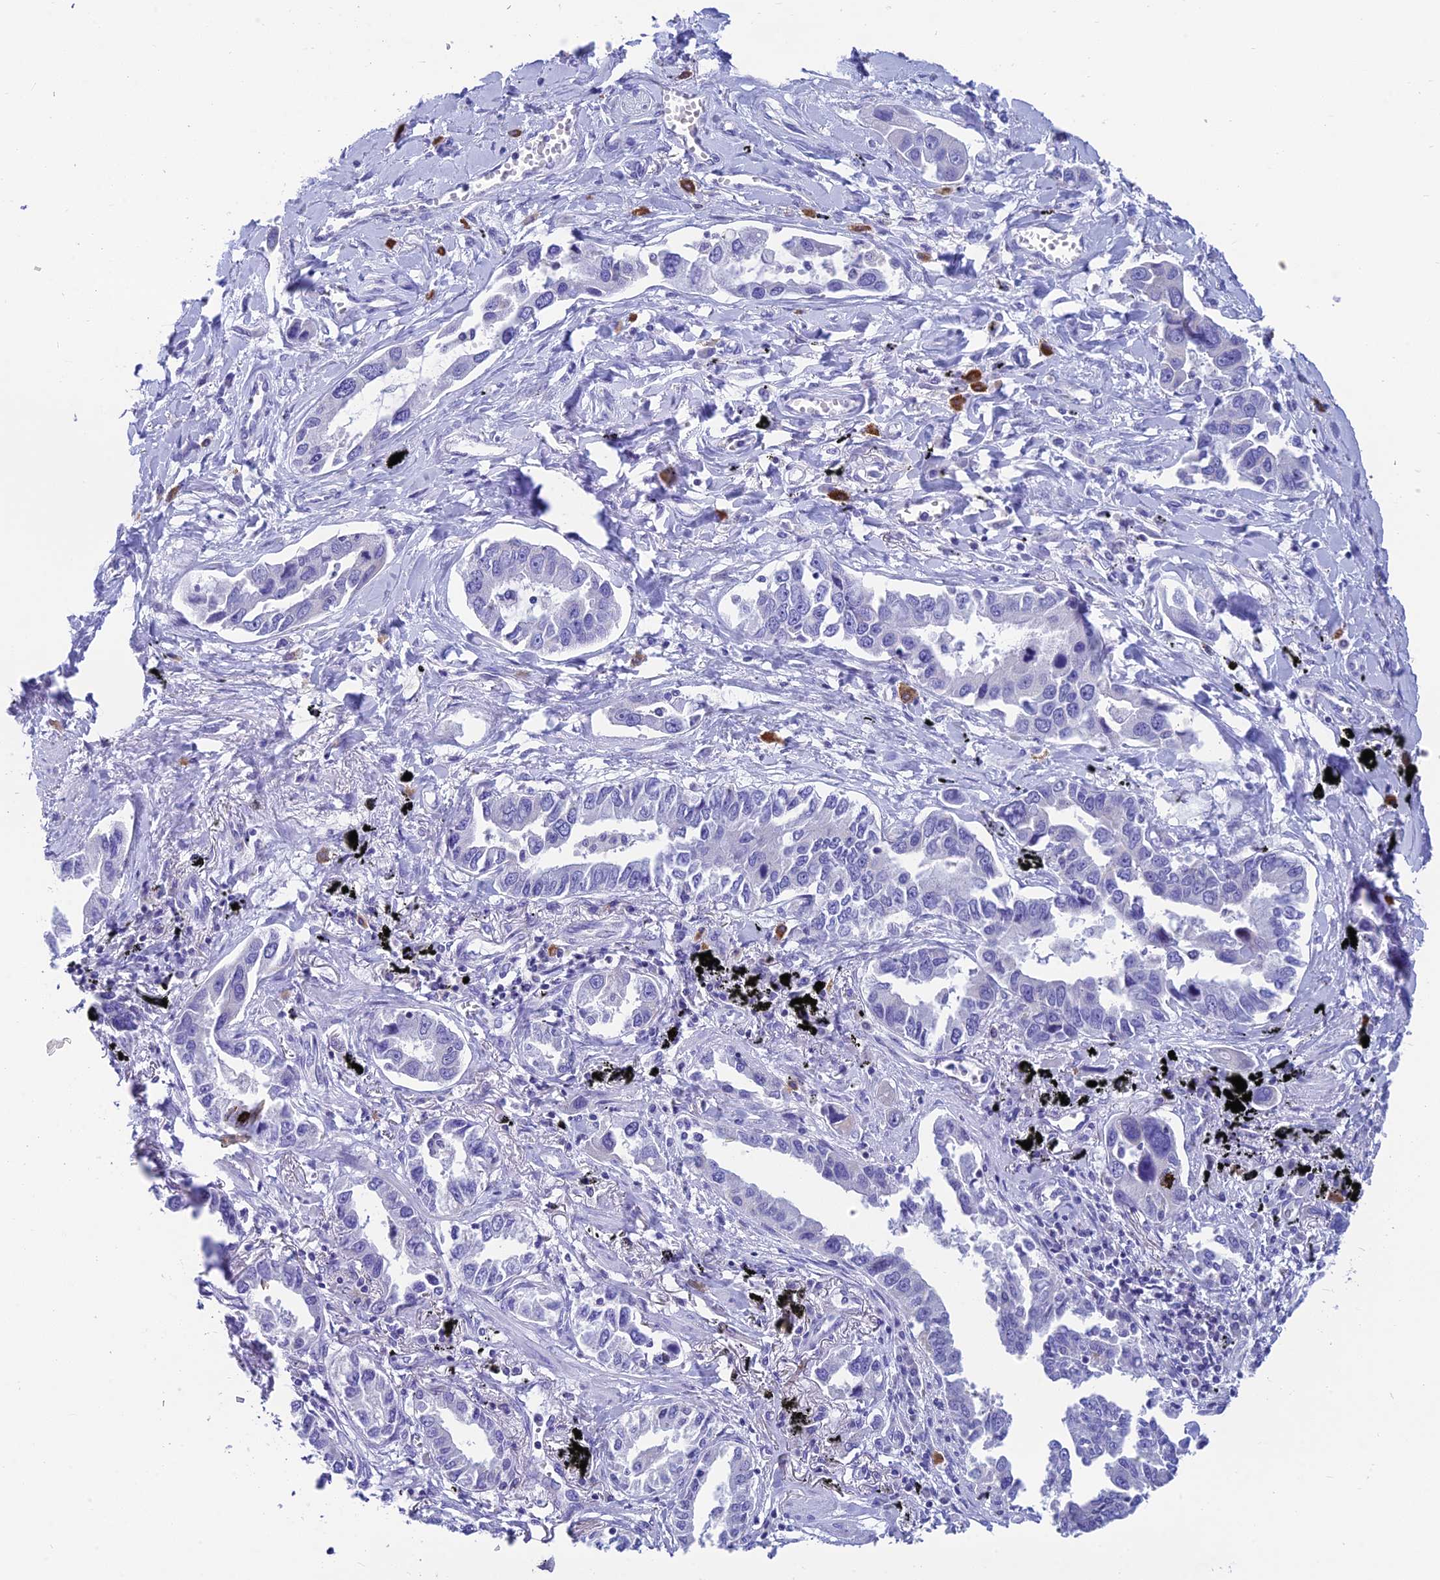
{"staining": {"intensity": "negative", "quantity": "none", "location": "none"}, "tissue": "lung cancer", "cell_type": "Tumor cells", "image_type": "cancer", "snomed": [{"axis": "morphology", "description": "Adenocarcinoma, NOS"}, {"axis": "topography", "description": "Lung"}], "caption": "Protein analysis of adenocarcinoma (lung) exhibits no significant expression in tumor cells.", "gene": "REEP4", "patient": {"sex": "male", "age": 67}}